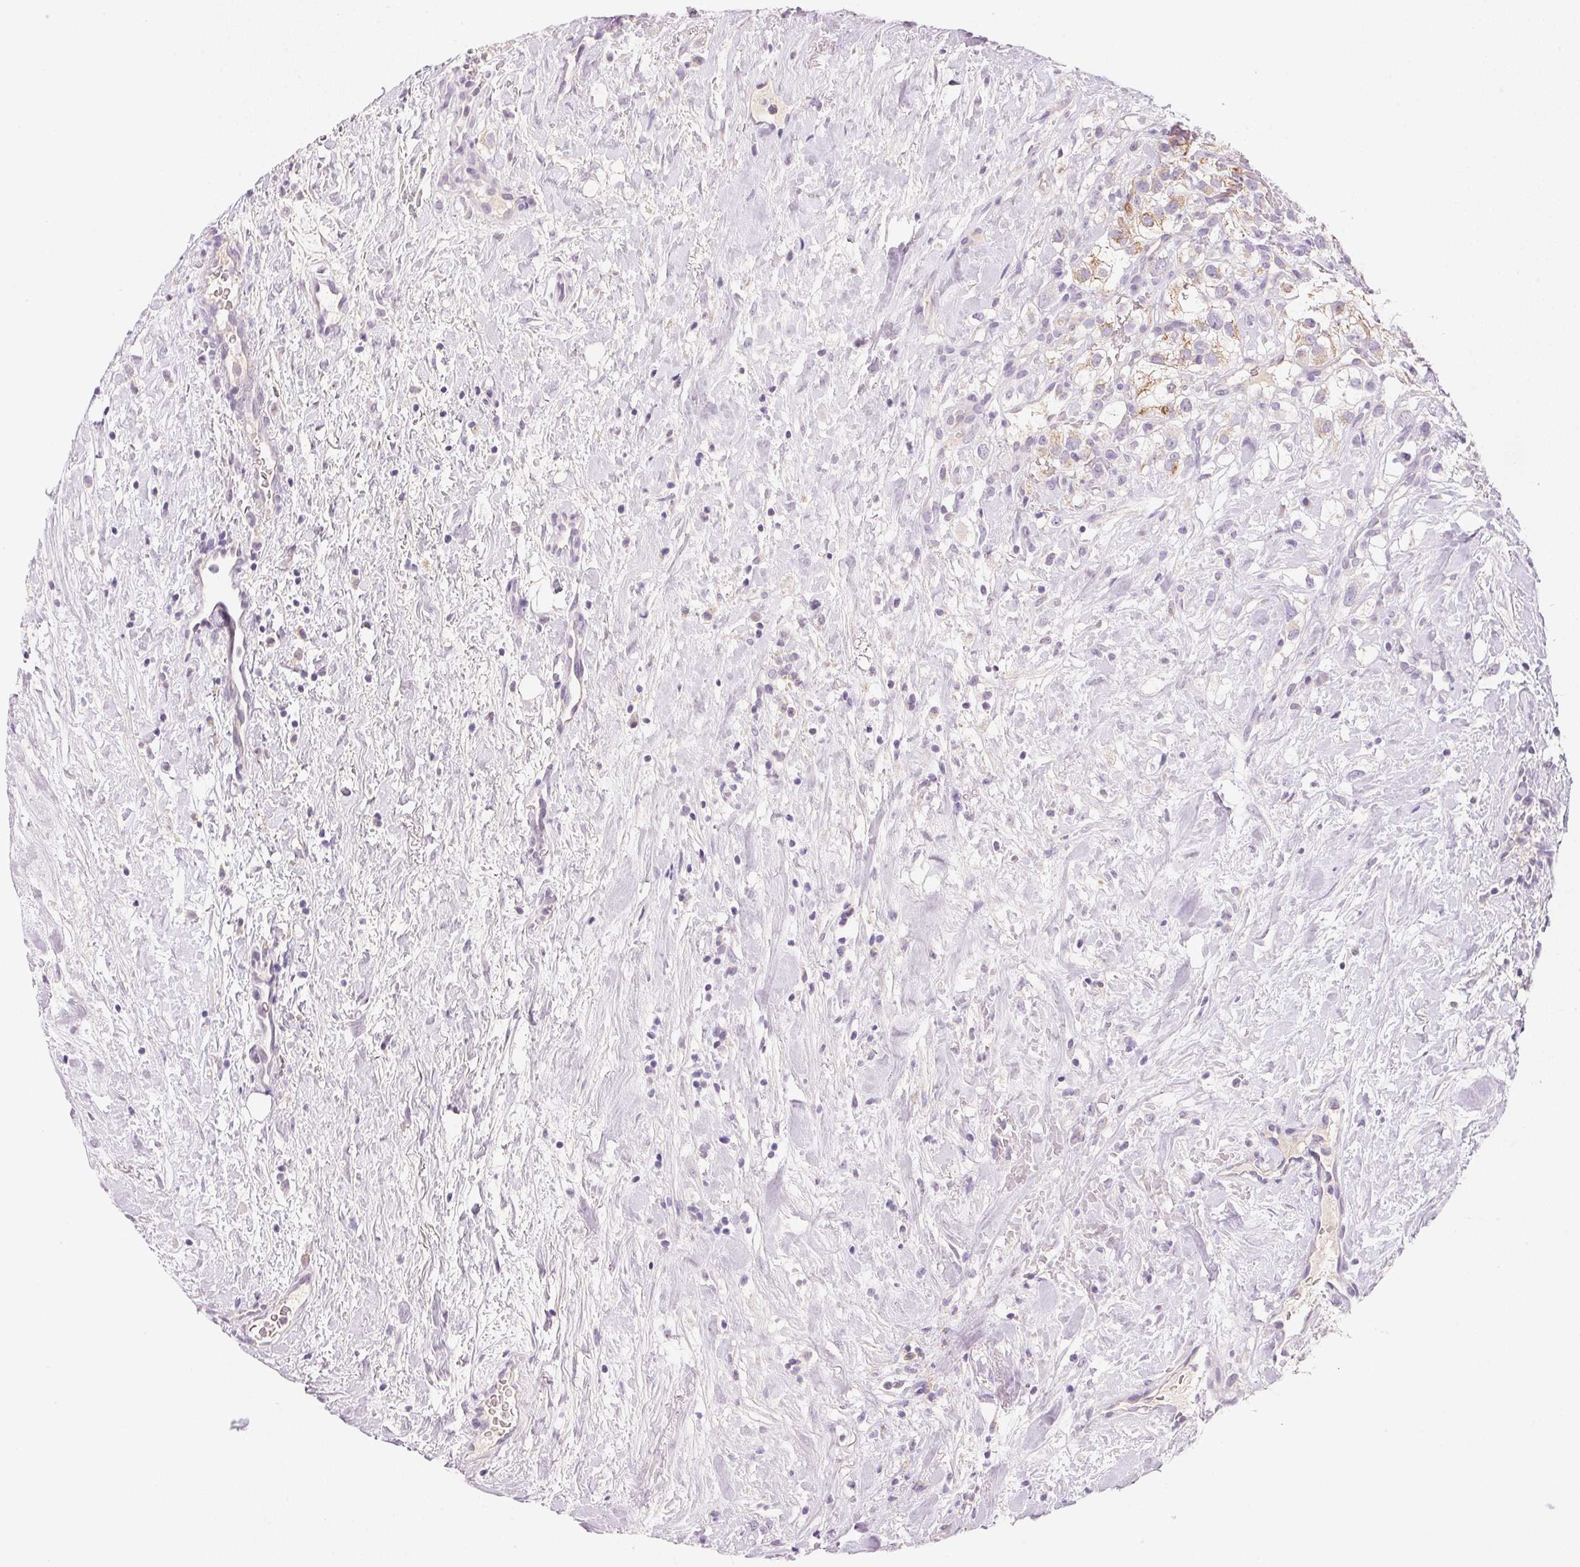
{"staining": {"intensity": "negative", "quantity": "none", "location": "none"}, "tissue": "renal cancer", "cell_type": "Tumor cells", "image_type": "cancer", "snomed": [{"axis": "morphology", "description": "Adenocarcinoma, NOS"}, {"axis": "topography", "description": "Kidney"}], "caption": "IHC image of human renal adenocarcinoma stained for a protein (brown), which shows no staining in tumor cells.", "gene": "CYP11B1", "patient": {"sex": "male", "age": 59}}